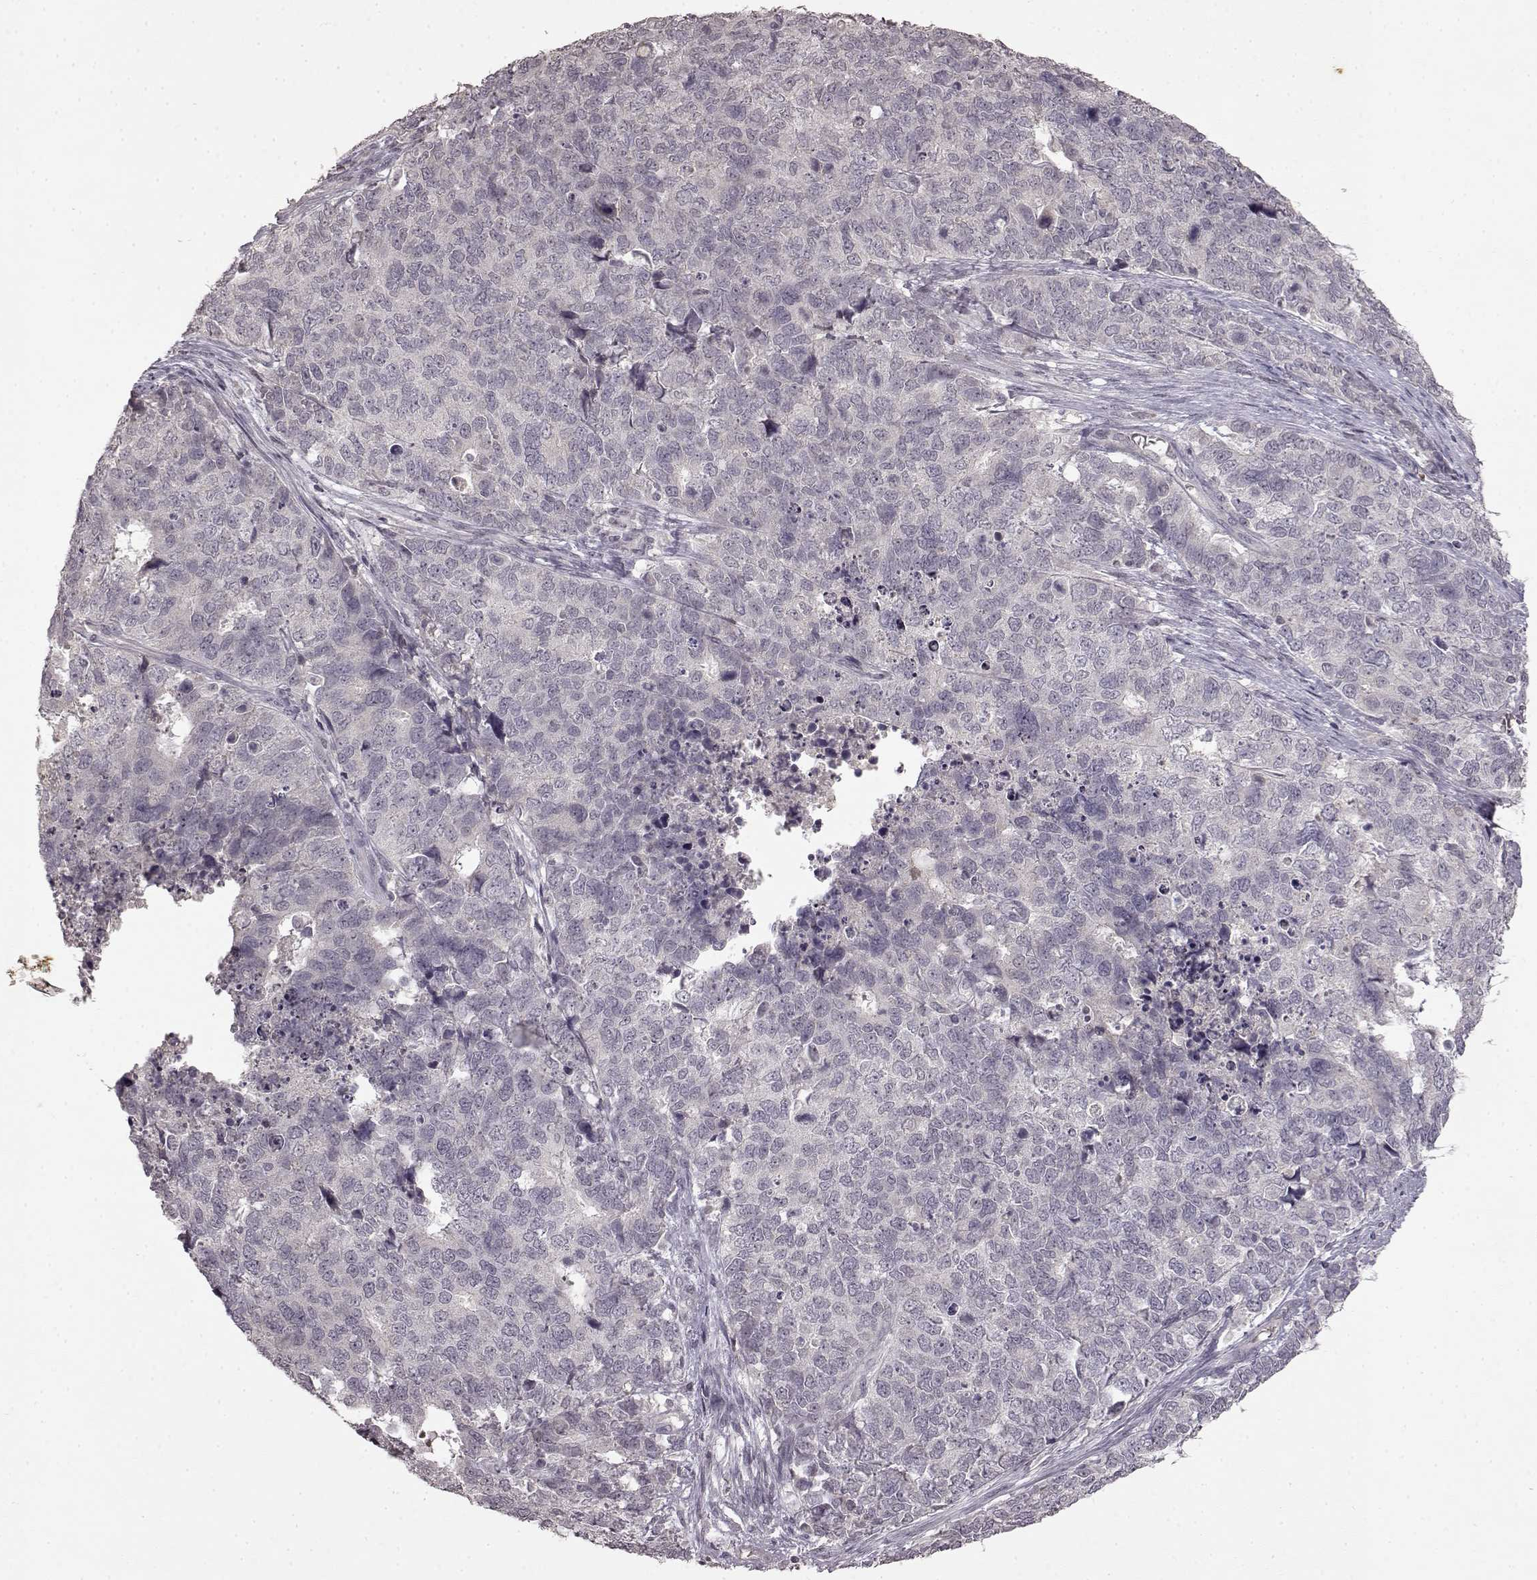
{"staining": {"intensity": "negative", "quantity": "none", "location": "none"}, "tissue": "cervical cancer", "cell_type": "Tumor cells", "image_type": "cancer", "snomed": [{"axis": "morphology", "description": "Squamous cell carcinoma, NOS"}, {"axis": "topography", "description": "Cervix"}], "caption": "Cervical cancer (squamous cell carcinoma) stained for a protein using immunohistochemistry (IHC) demonstrates no expression tumor cells.", "gene": "LHB", "patient": {"sex": "female", "age": 63}}